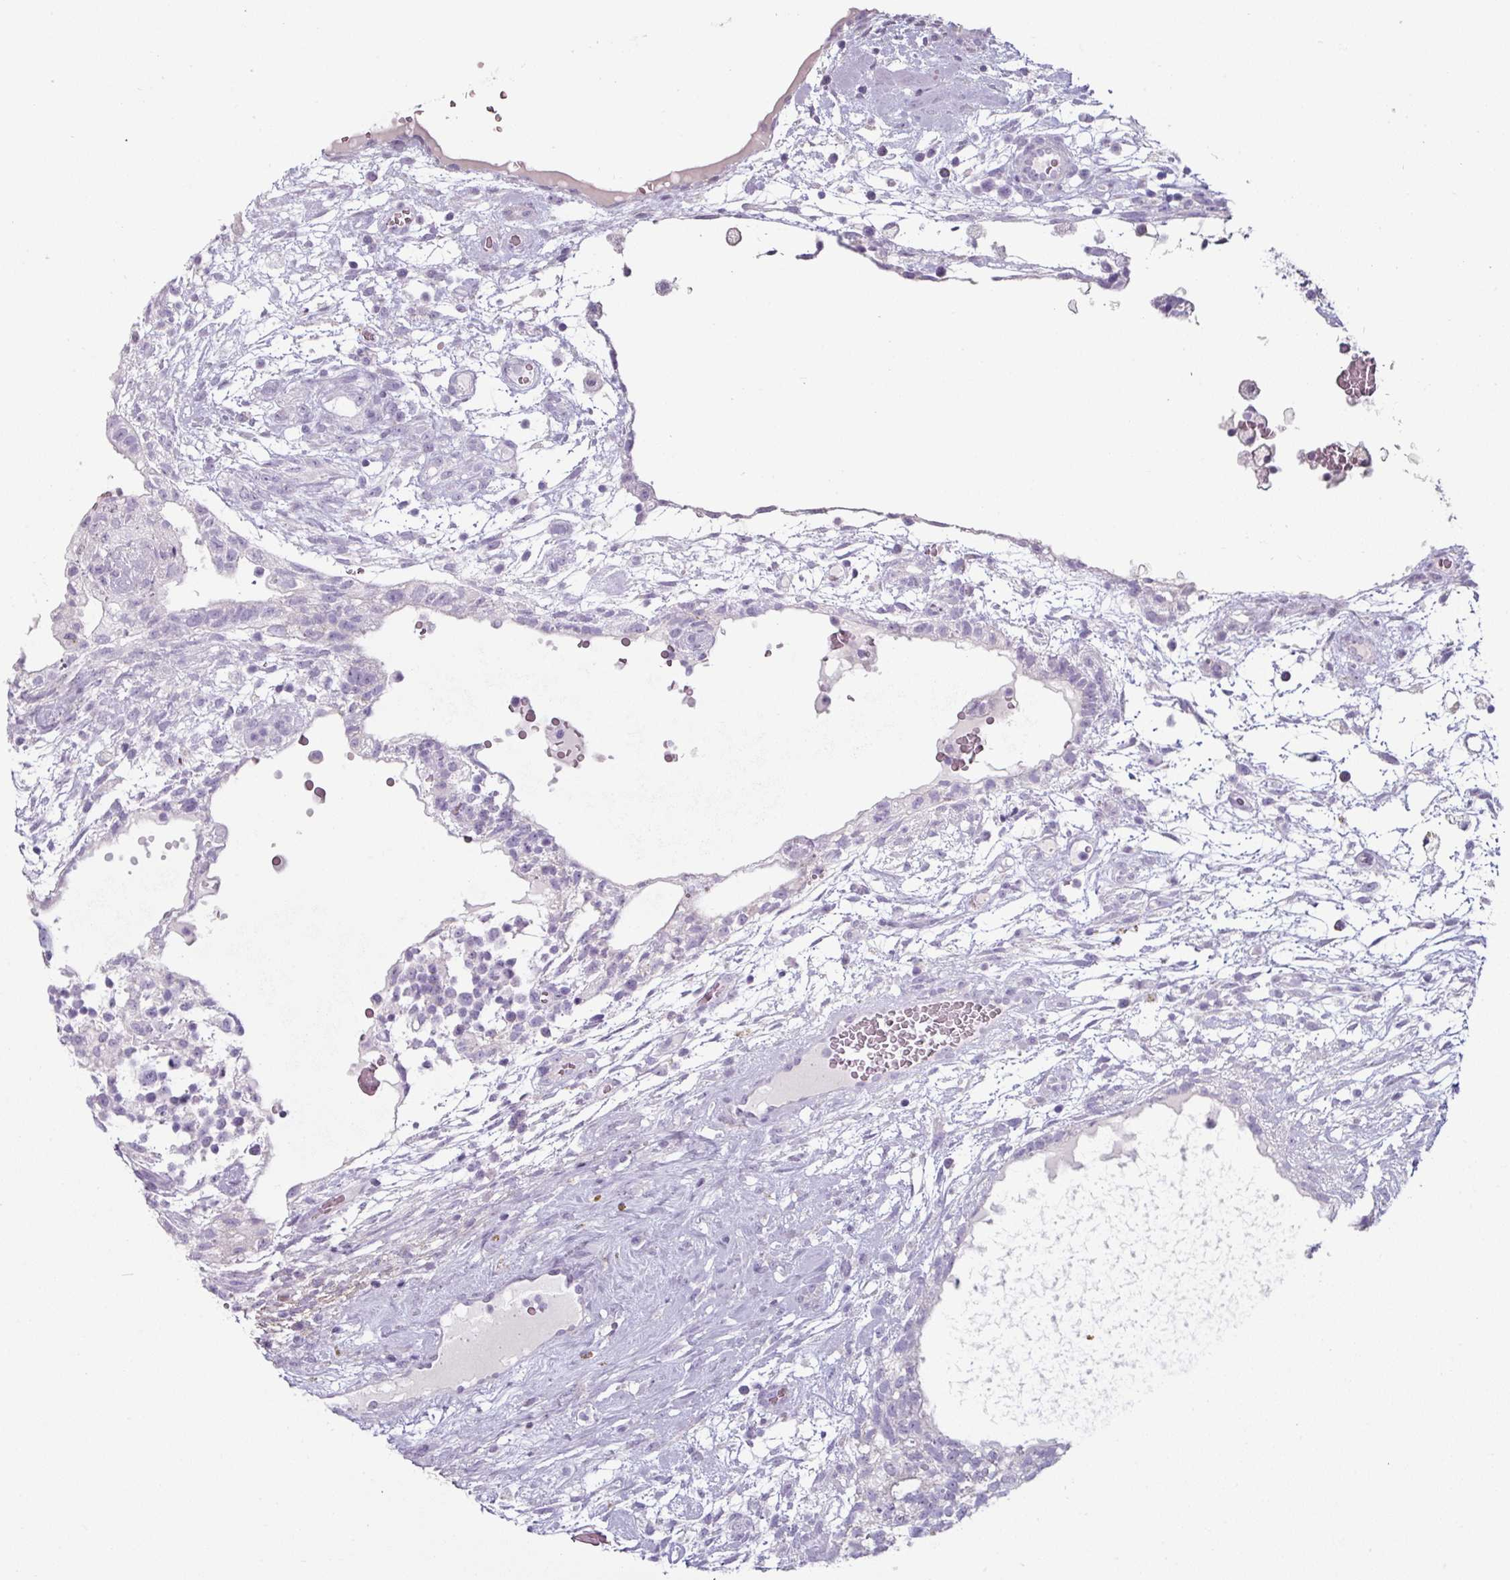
{"staining": {"intensity": "negative", "quantity": "none", "location": "none"}, "tissue": "testis cancer", "cell_type": "Tumor cells", "image_type": "cancer", "snomed": [{"axis": "morphology", "description": "Carcinoma, Embryonal, NOS"}, {"axis": "topography", "description": "Testis"}], "caption": "A histopathology image of testis embryonal carcinoma stained for a protein exhibits no brown staining in tumor cells.", "gene": "MTMR14", "patient": {"sex": "male", "age": 32}}